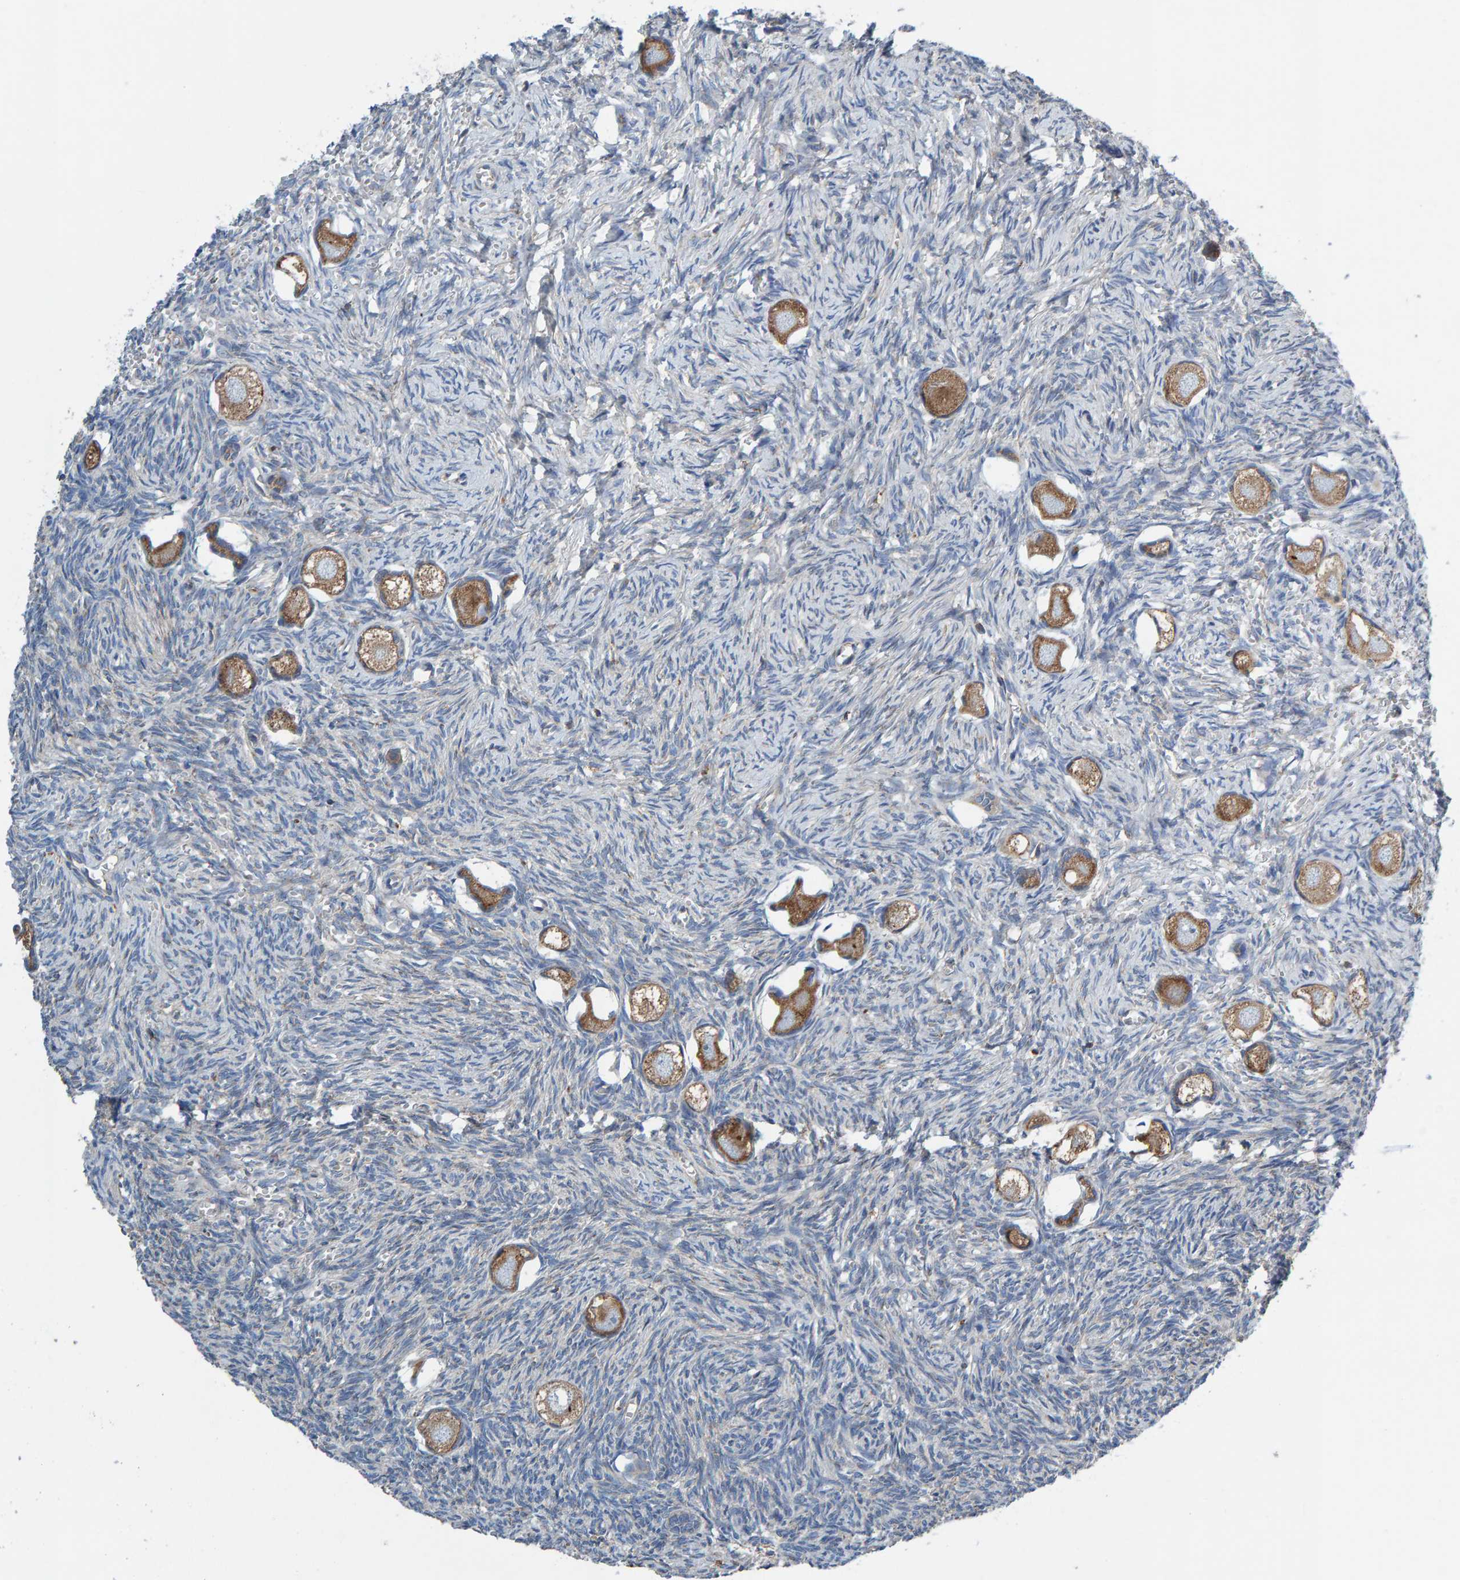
{"staining": {"intensity": "moderate", "quantity": ">75%", "location": "cytoplasmic/membranous"}, "tissue": "ovary", "cell_type": "Follicle cells", "image_type": "normal", "snomed": [{"axis": "morphology", "description": "Normal tissue, NOS"}, {"axis": "topography", "description": "Ovary"}], "caption": "Immunohistochemical staining of normal ovary demonstrates medium levels of moderate cytoplasmic/membranous staining in approximately >75% of follicle cells.", "gene": "MKLN1", "patient": {"sex": "female", "age": 27}}